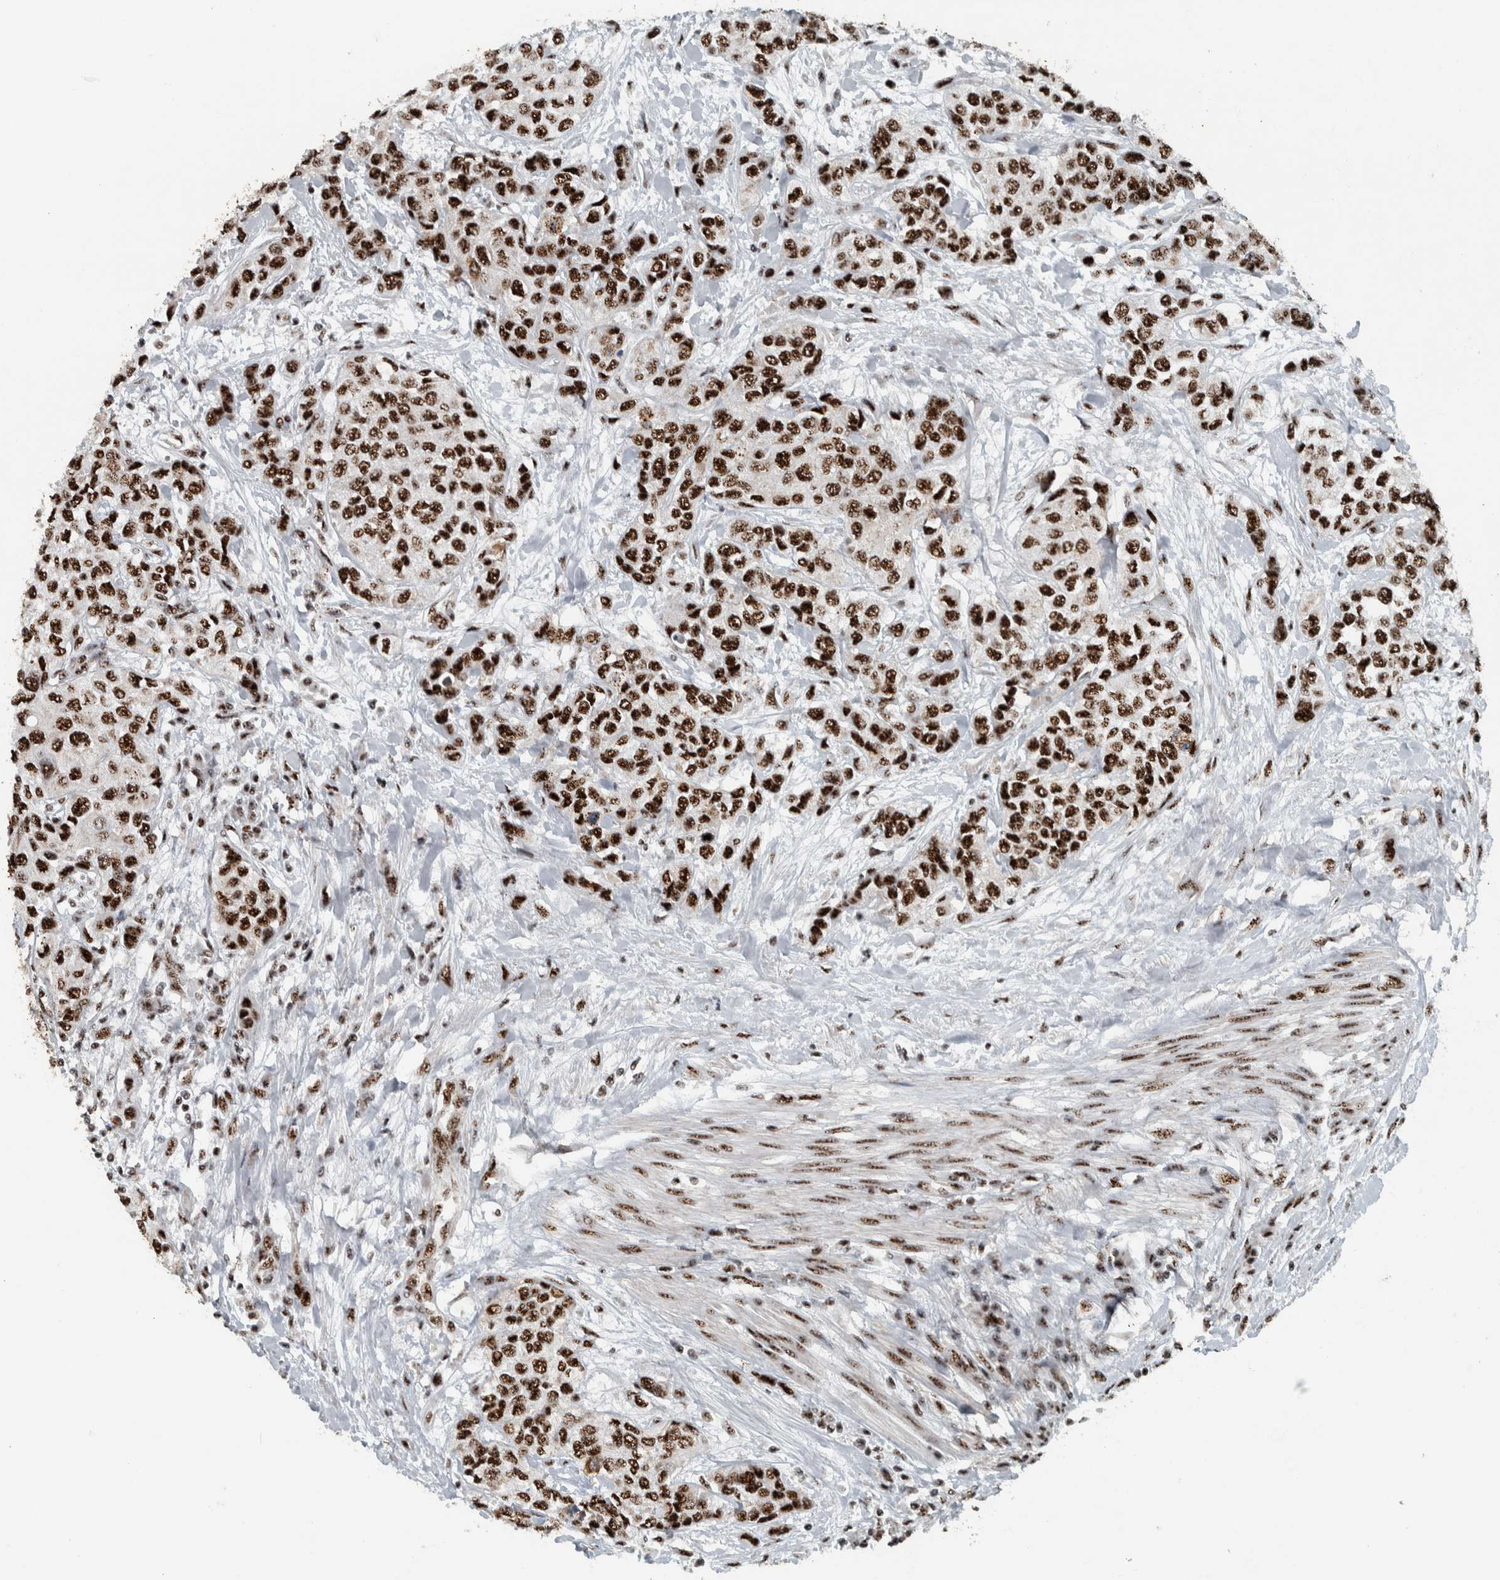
{"staining": {"intensity": "strong", "quantity": ">75%", "location": "nuclear"}, "tissue": "urothelial cancer", "cell_type": "Tumor cells", "image_type": "cancer", "snomed": [{"axis": "morphology", "description": "Urothelial carcinoma, High grade"}, {"axis": "topography", "description": "Urinary bladder"}], "caption": "Protein staining of urothelial carcinoma (high-grade) tissue exhibits strong nuclear expression in approximately >75% of tumor cells.", "gene": "SON", "patient": {"sex": "female", "age": 56}}